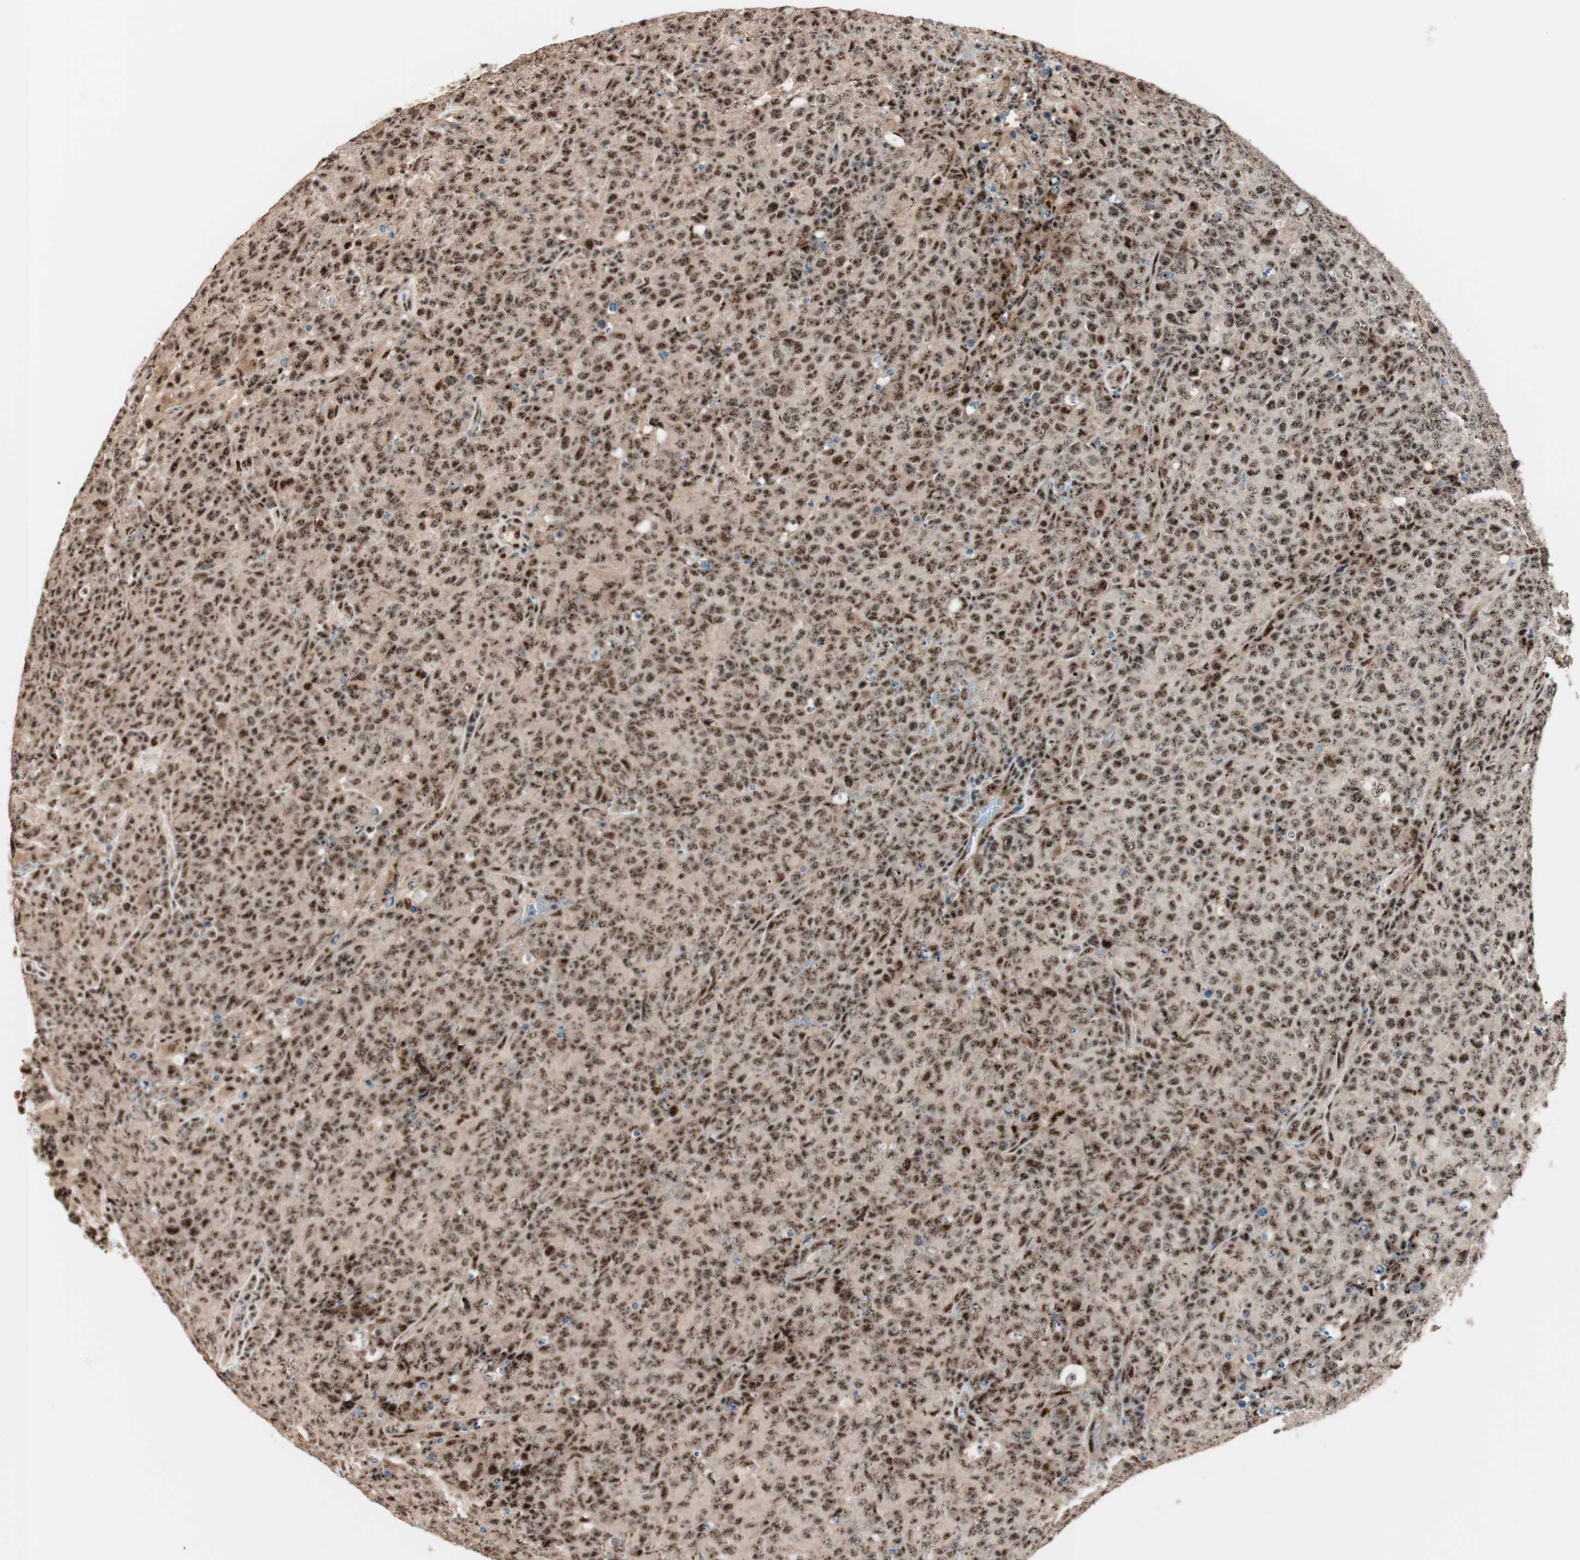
{"staining": {"intensity": "strong", "quantity": ">75%", "location": "cytoplasmic/membranous,nuclear"}, "tissue": "lymphoma", "cell_type": "Tumor cells", "image_type": "cancer", "snomed": [{"axis": "morphology", "description": "Malignant lymphoma, non-Hodgkin's type, High grade"}, {"axis": "topography", "description": "Tonsil"}], "caption": "Human lymphoma stained with a protein marker exhibits strong staining in tumor cells.", "gene": "NR5A2", "patient": {"sex": "female", "age": 36}}